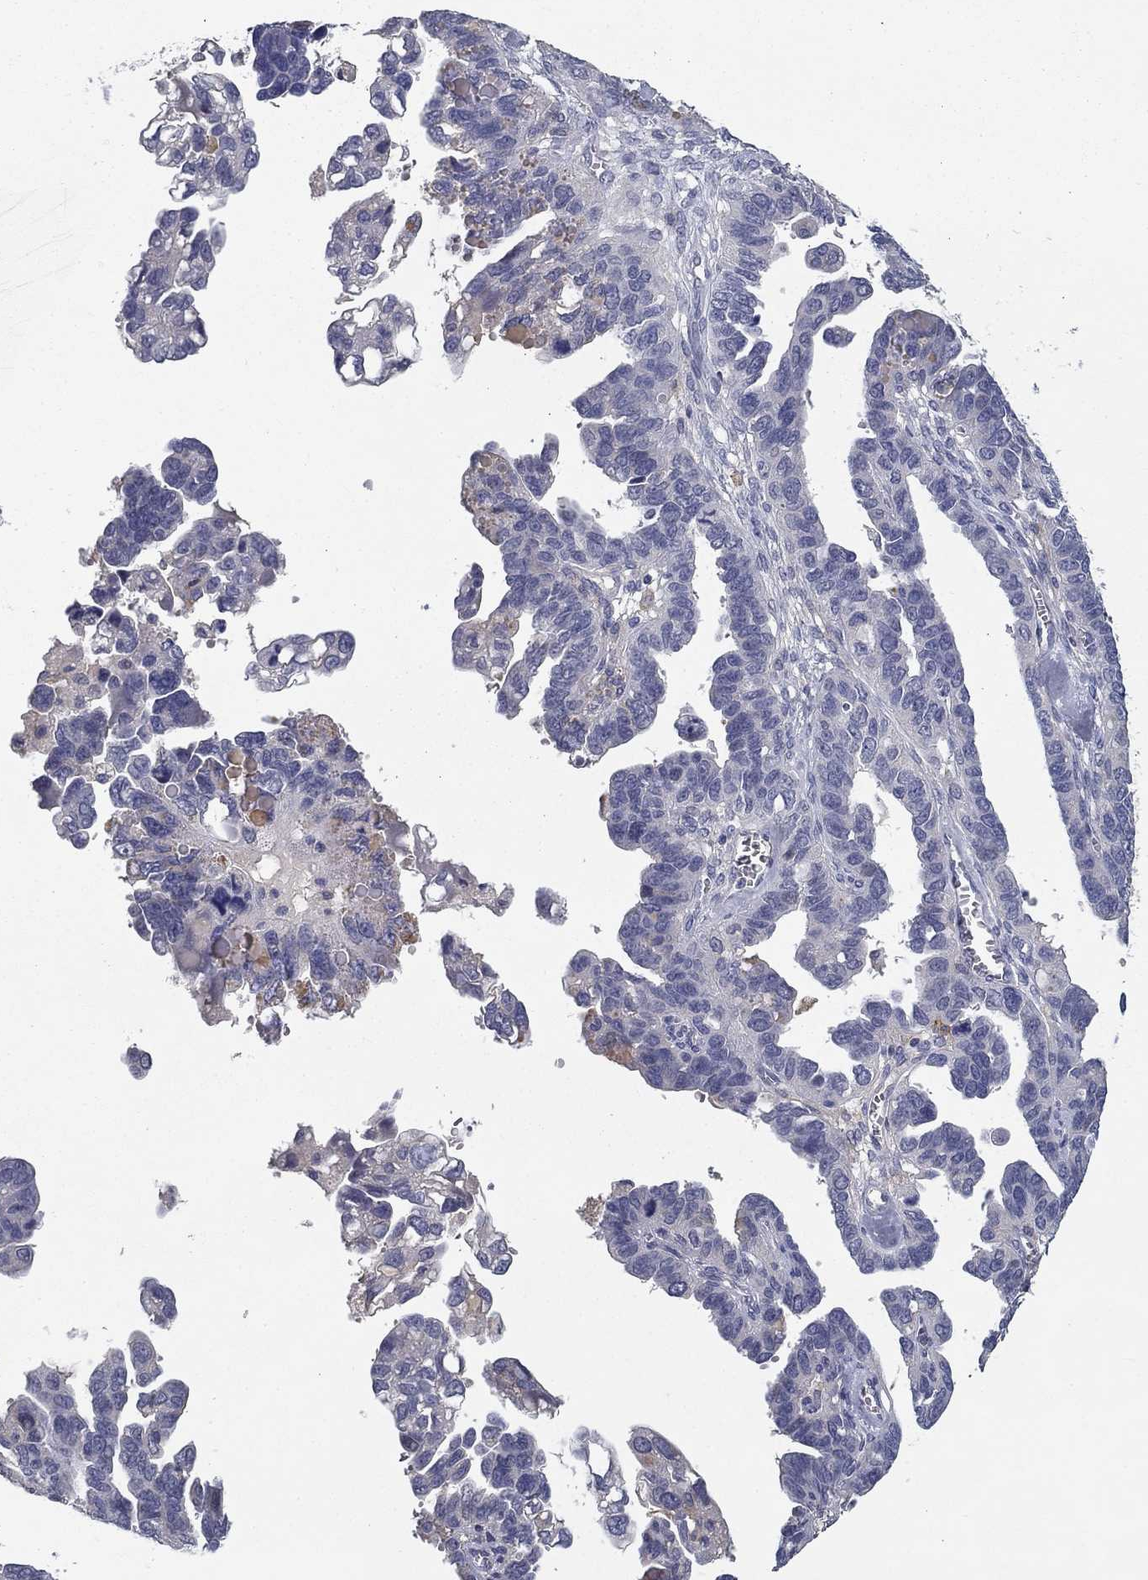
{"staining": {"intensity": "negative", "quantity": "none", "location": "none"}, "tissue": "ovarian cancer", "cell_type": "Tumor cells", "image_type": "cancer", "snomed": [{"axis": "morphology", "description": "Cystadenocarcinoma, serous, NOS"}, {"axis": "topography", "description": "Ovary"}], "caption": "Human ovarian cancer stained for a protein using IHC shows no positivity in tumor cells.", "gene": "CD274", "patient": {"sex": "female", "age": 69}}